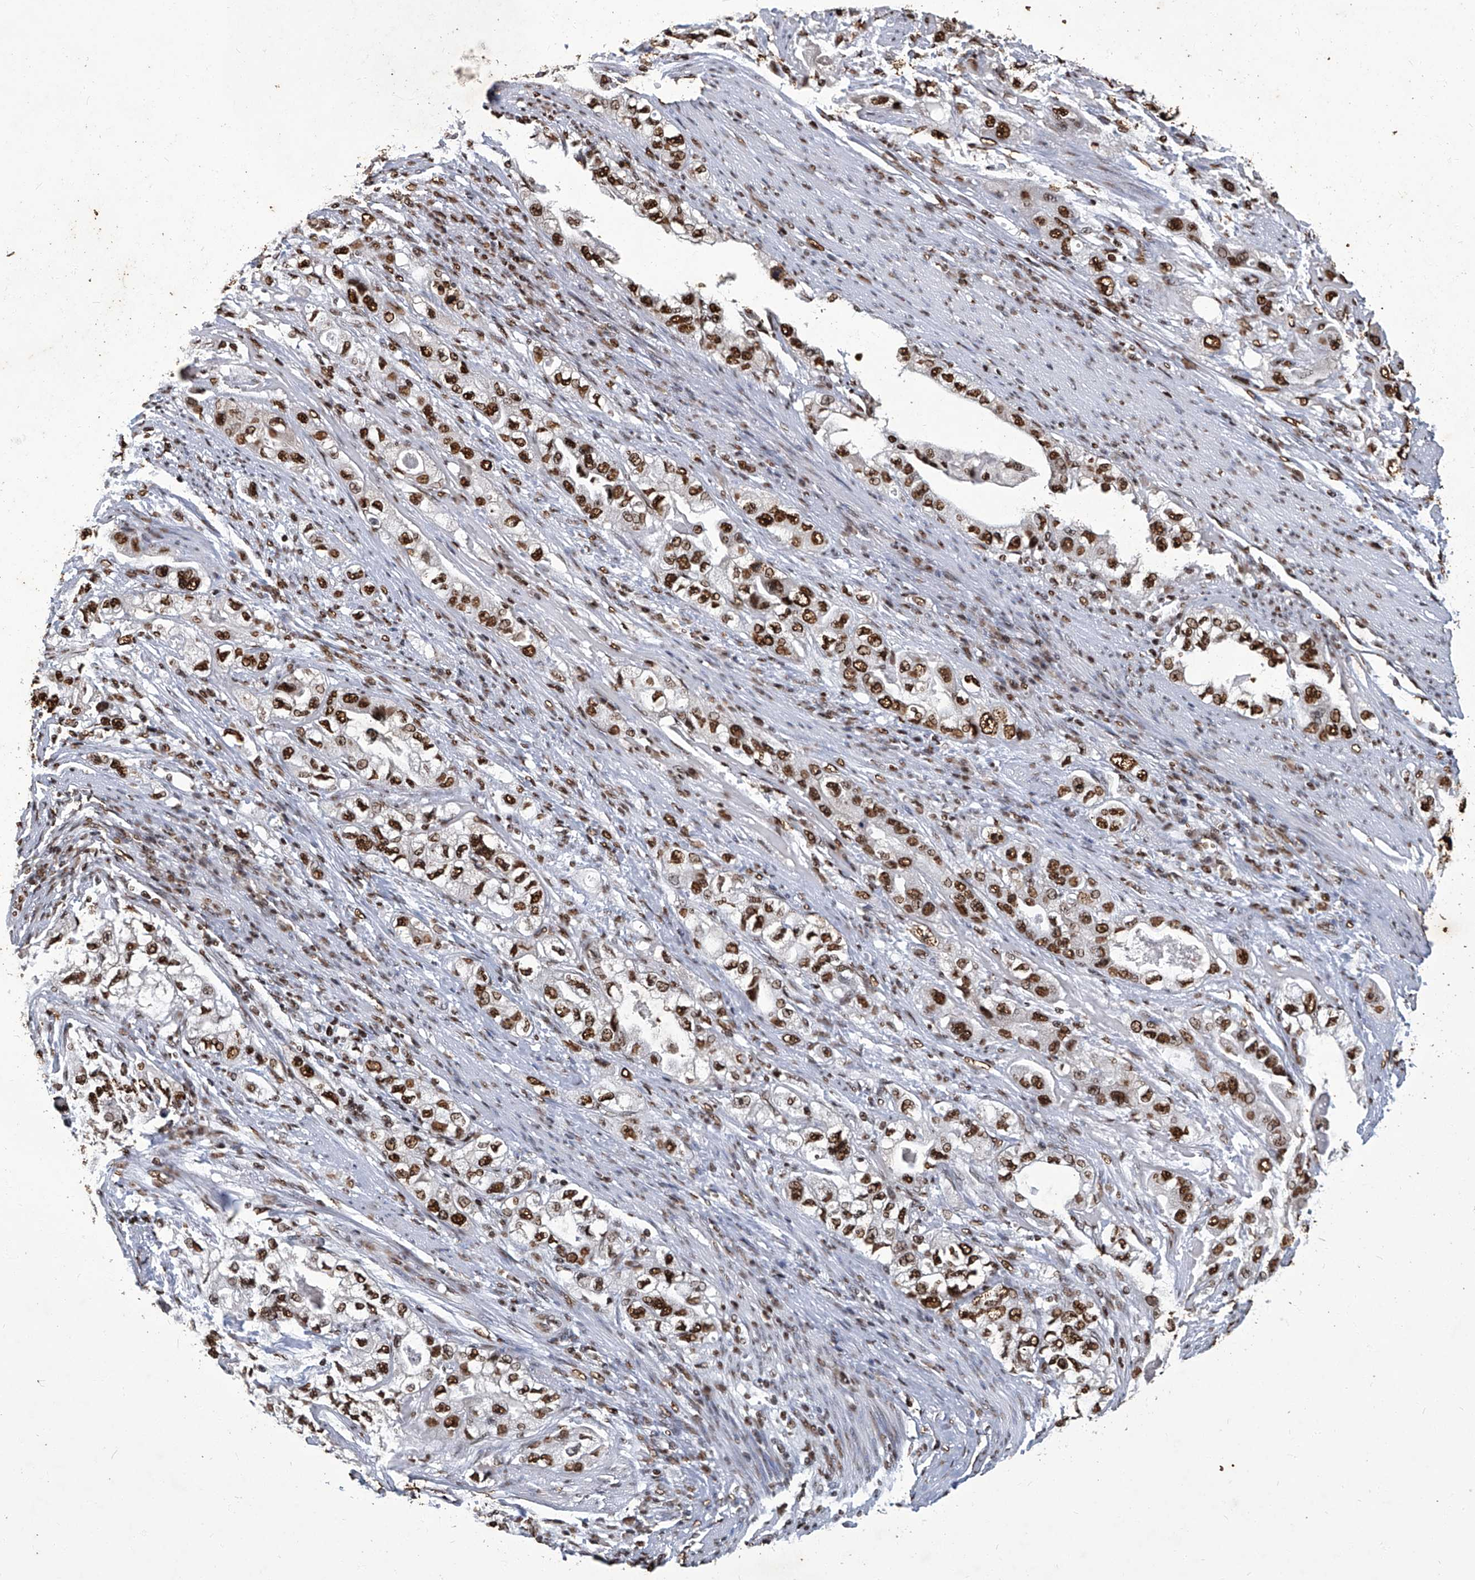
{"staining": {"intensity": "strong", "quantity": ">75%", "location": "nuclear"}, "tissue": "stomach cancer", "cell_type": "Tumor cells", "image_type": "cancer", "snomed": [{"axis": "morphology", "description": "Adenocarcinoma, NOS"}, {"axis": "topography", "description": "Stomach, lower"}], "caption": "Strong nuclear protein staining is present in approximately >75% of tumor cells in stomach cancer.", "gene": "HBP1", "patient": {"sex": "female", "age": 93}}